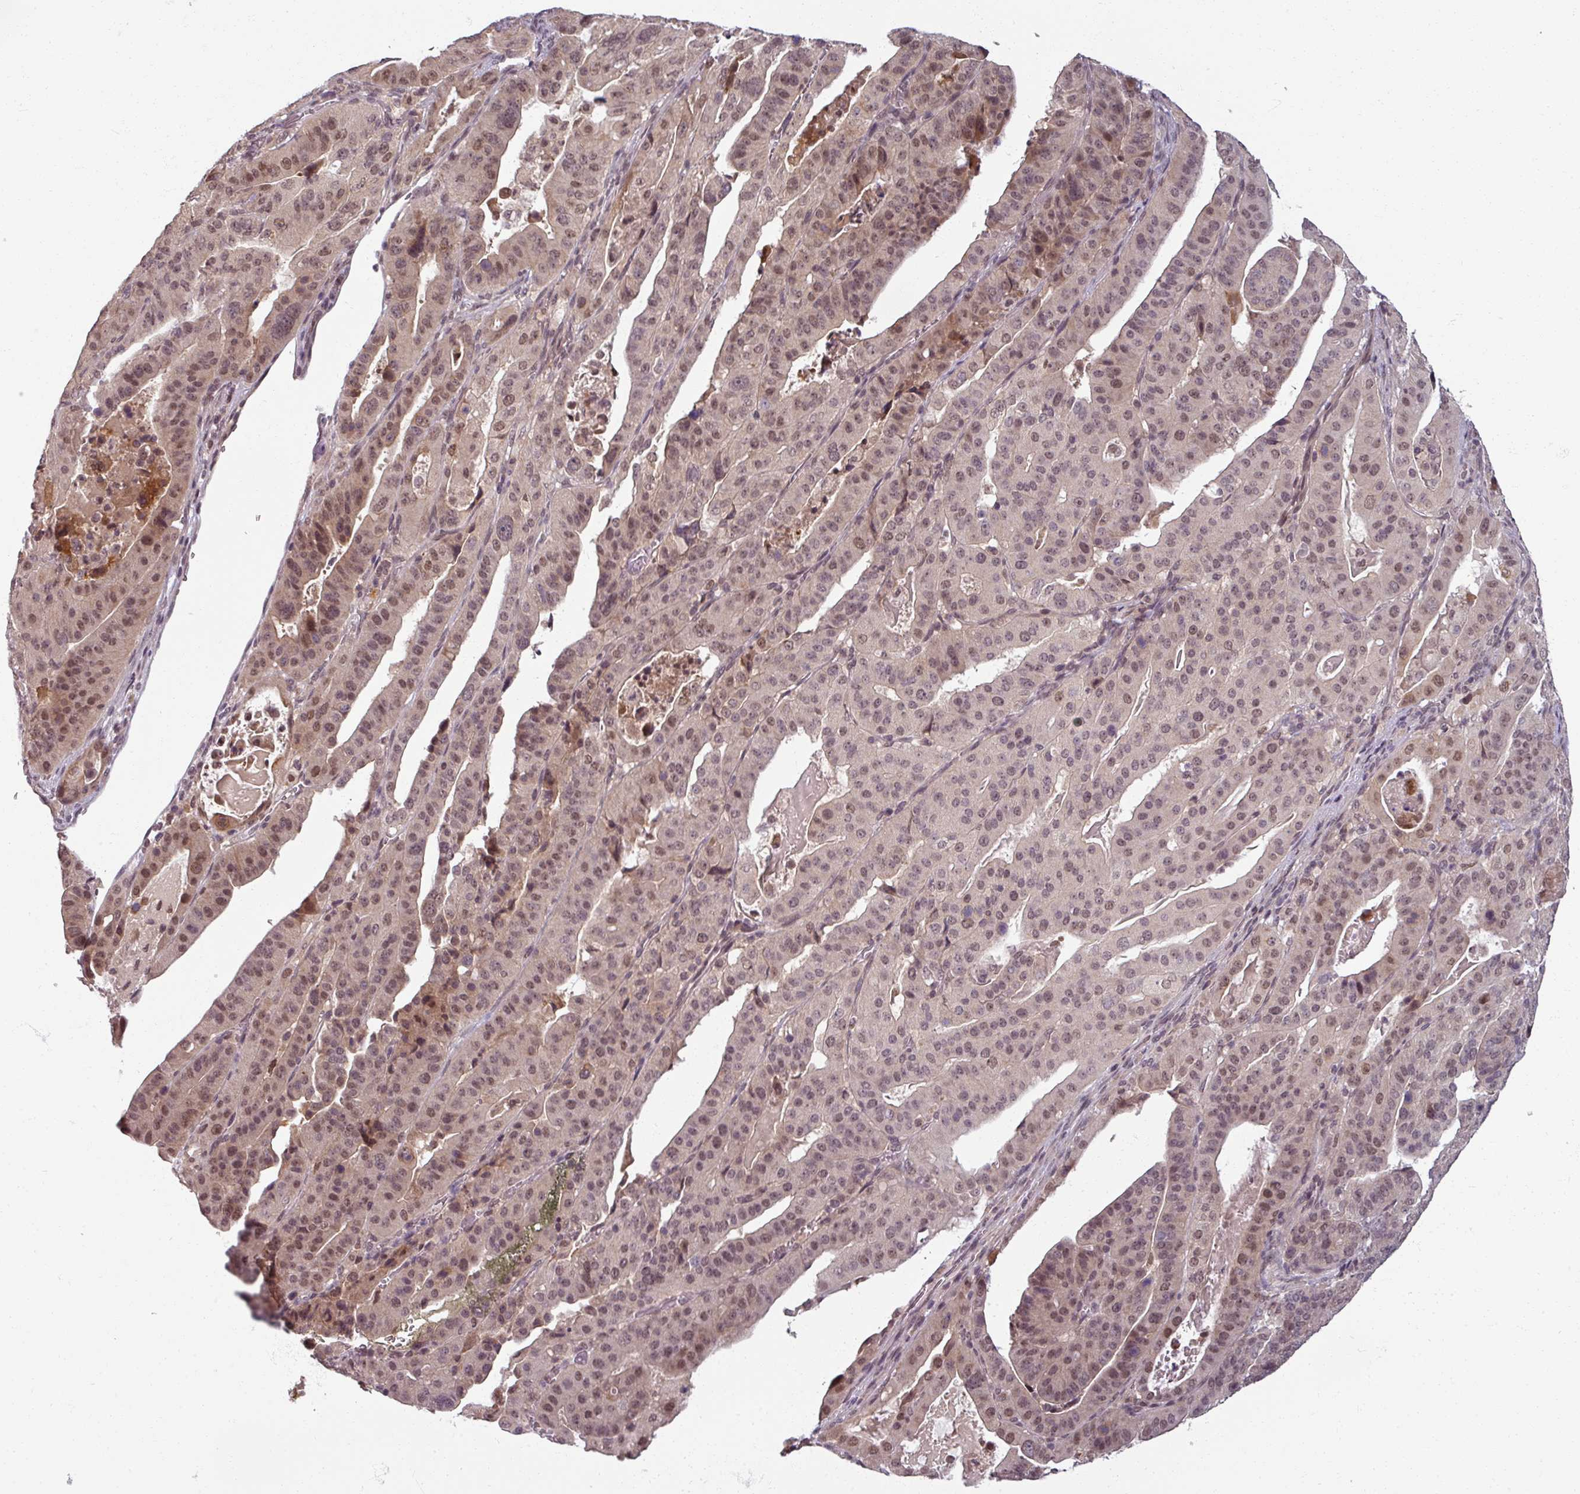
{"staining": {"intensity": "weak", "quantity": "25%-75%", "location": "nuclear"}, "tissue": "stomach cancer", "cell_type": "Tumor cells", "image_type": "cancer", "snomed": [{"axis": "morphology", "description": "Adenocarcinoma, NOS"}, {"axis": "topography", "description": "Stomach"}], "caption": "Tumor cells display low levels of weak nuclear expression in approximately 25%-75% of cells in stomach adenocarcinoma.", "gene": "POLR2G", "patient": {"sex": "male", "age": 48}}